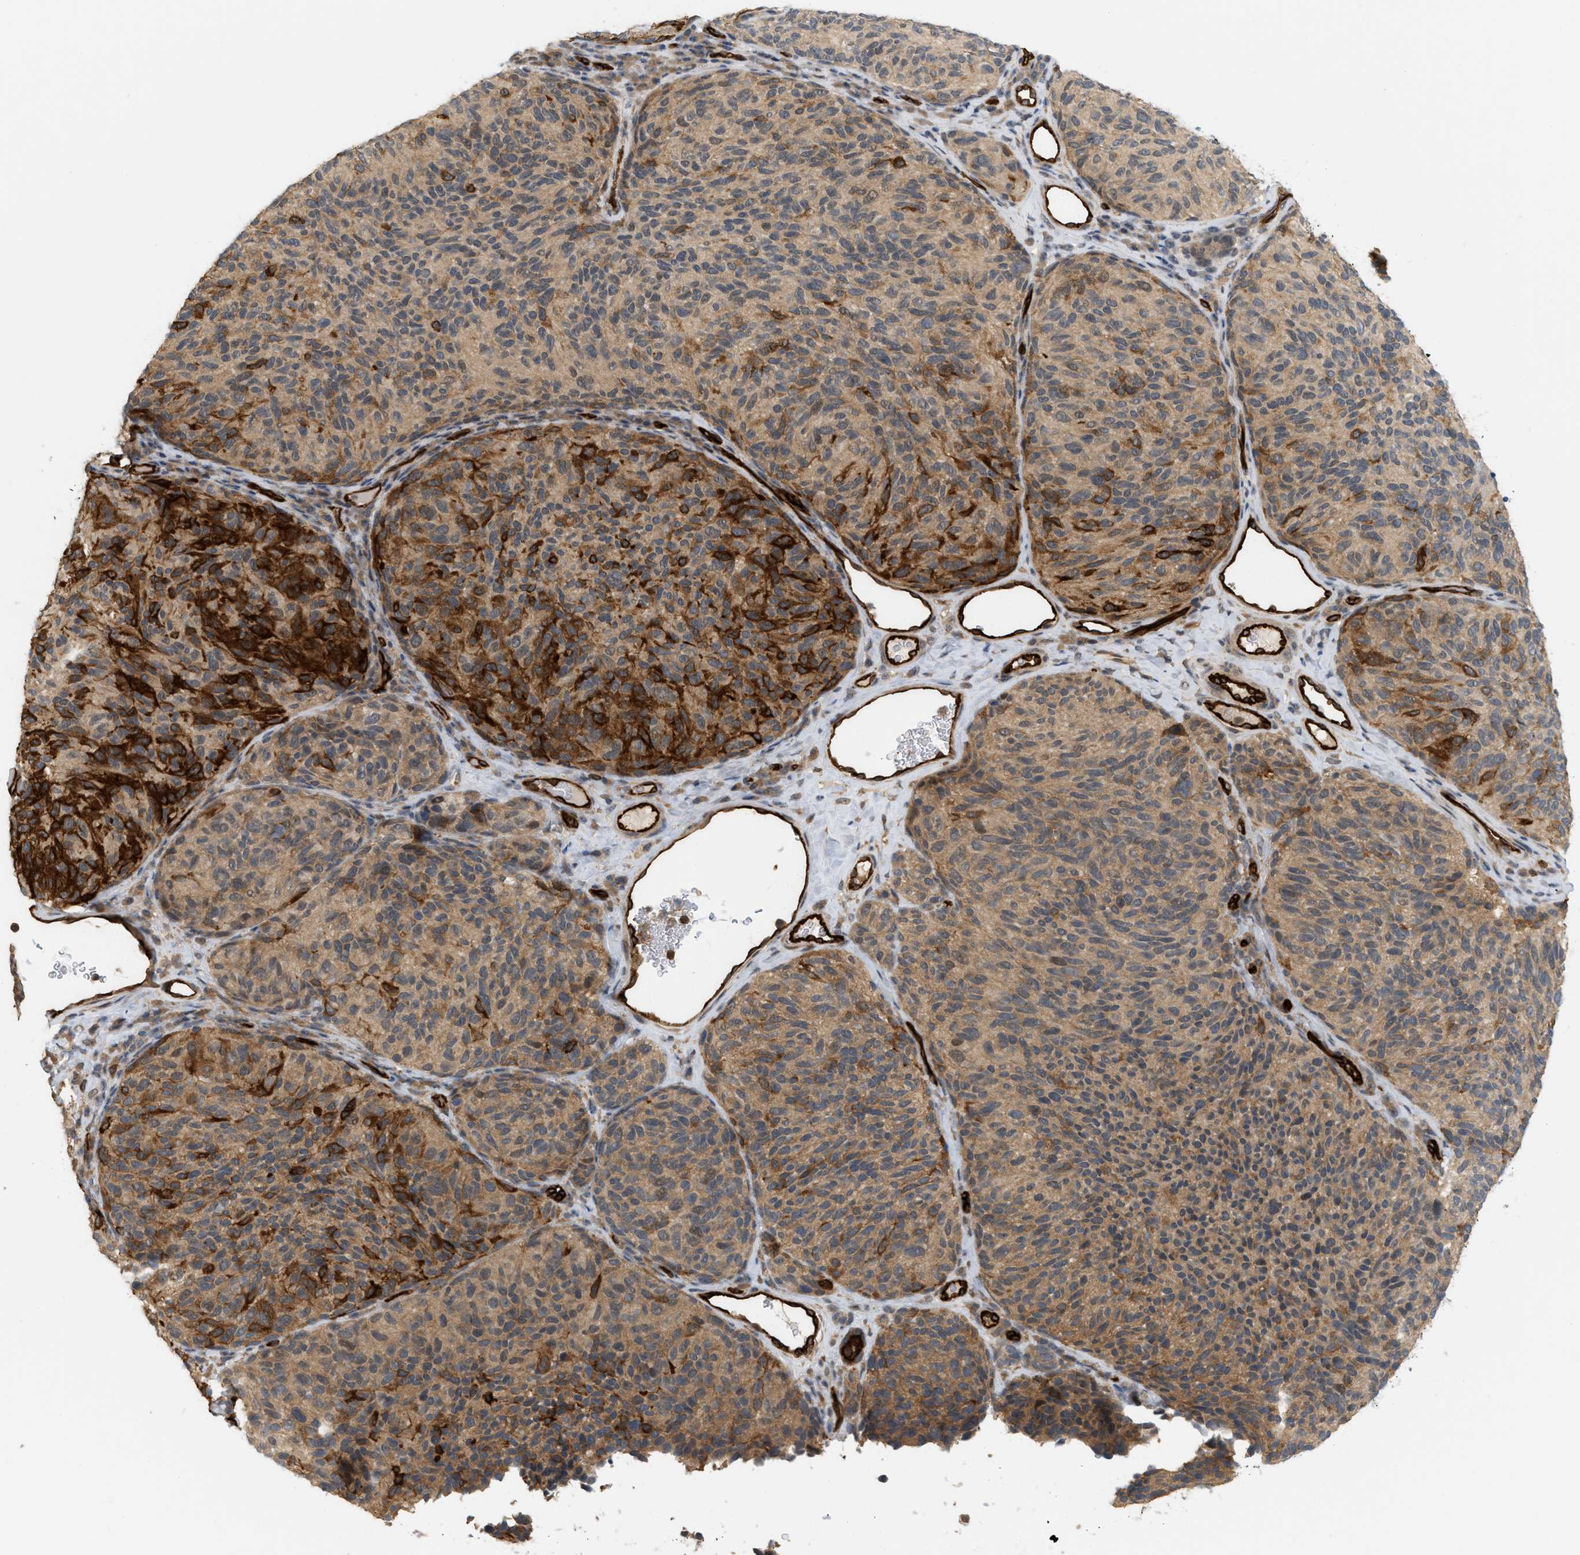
{"staining": {"intensity": "moderate", "quantity": ">75%", "location": "cytoplasmic/membranous"}, "tissue": "melanoma", "cell_type": "Tumor cells", "image_type": "cancer", "snomed": [{"axis": "morphology", "description": "Malignant melanoma, NOS"}, {"axis": "topography", "description": "Skin"}], "caption": "Melanoma was stained to show a protein in brown. There is medium levels of moderate cytoplasmic/membranous staining in about >75% of tumor cells.", "gene": "PALMD", "patient": {"sex": "female", "age": 73}}